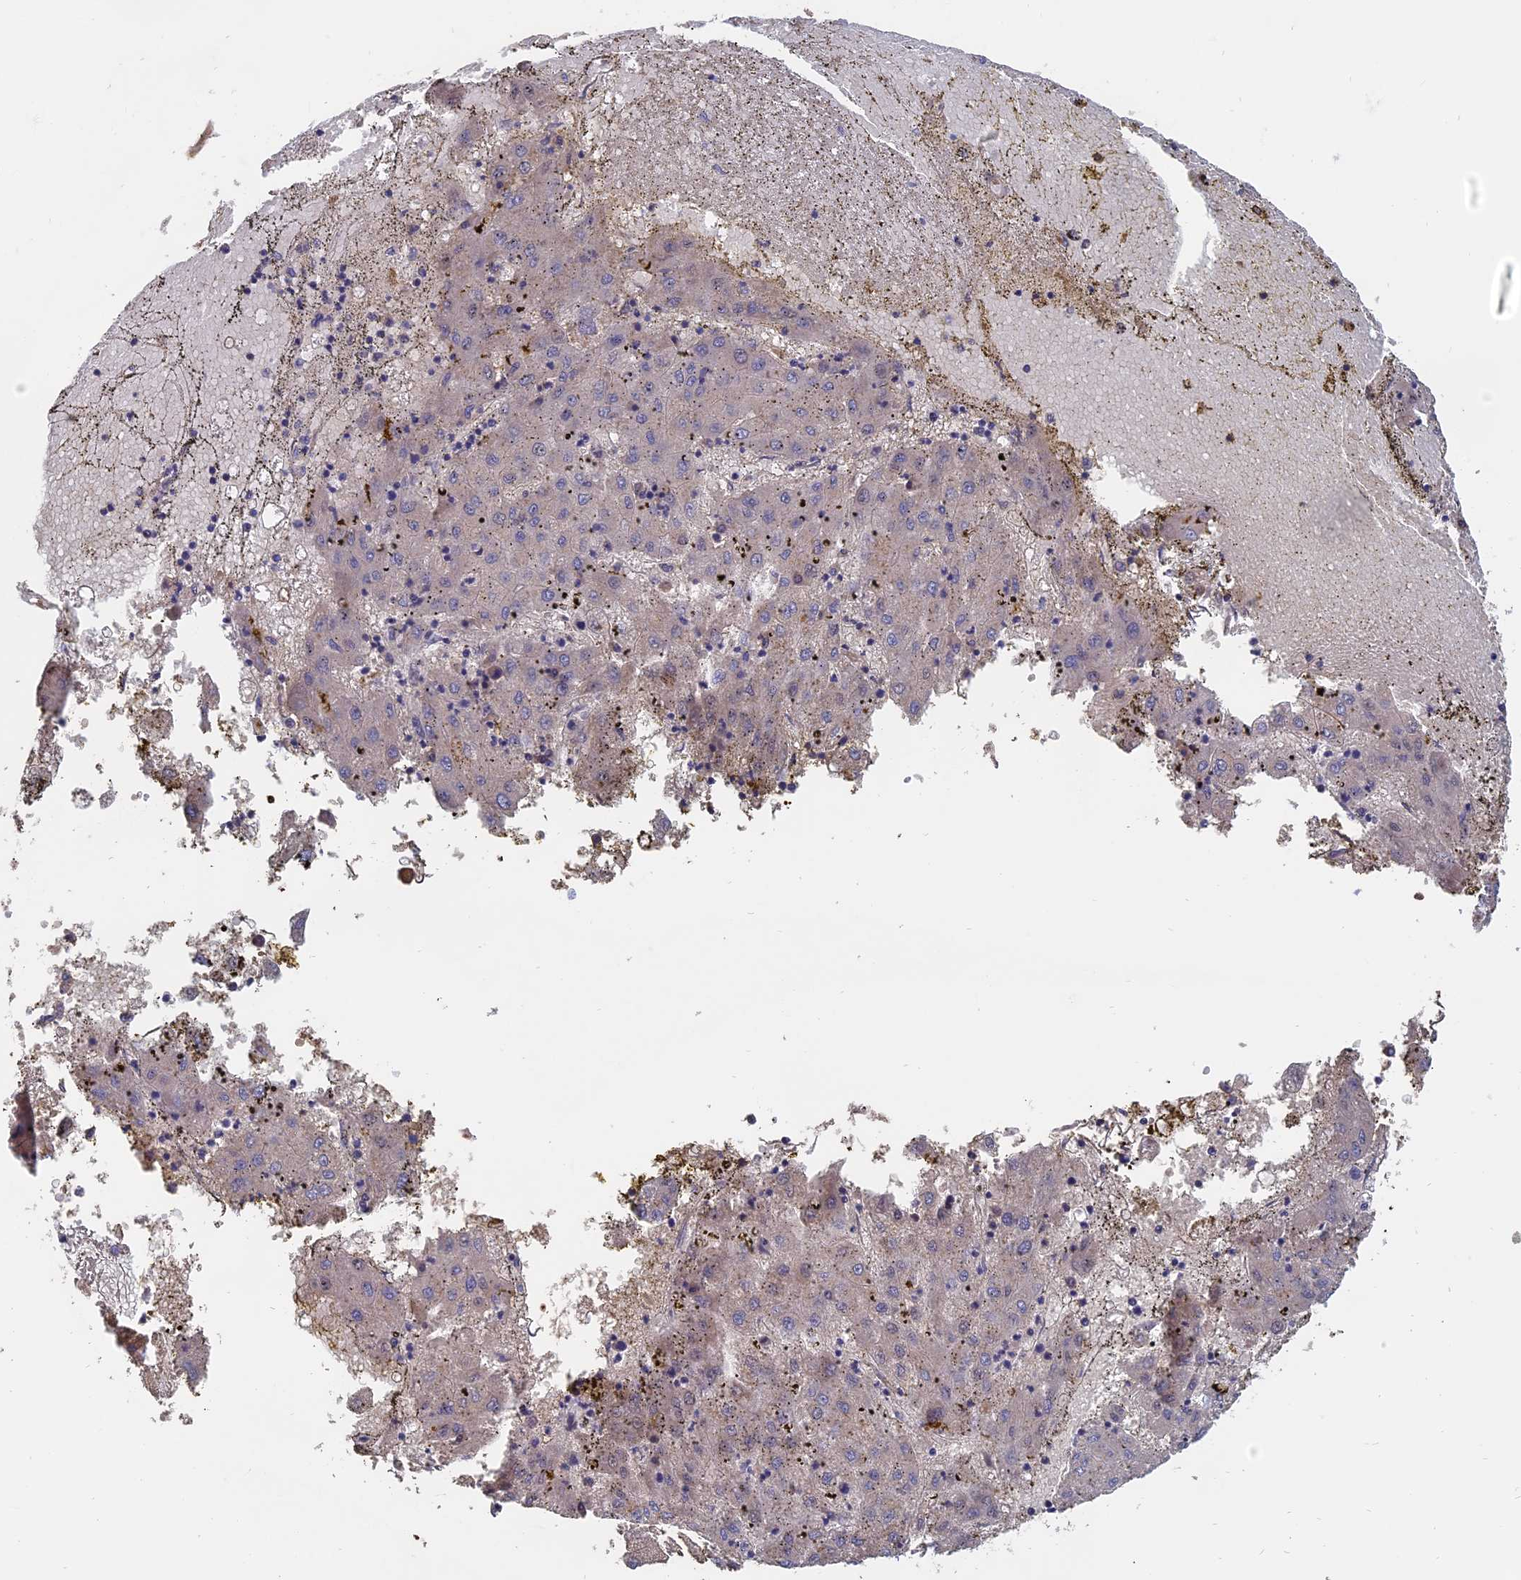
{"staining": {"intensity": "negative", "quantity": "none", "location": "none"}, "tissue": "liver cancer", "cell_type": "Tumor cells", "image_type": "cancer", "snomed": [{"axis": "morphology", "description": "Carcinoma, Hepatocellular, NOS"}, {"axis": "topography", "description": "Liver"}], "caption": "An IHC photomicrograph of hepatocellular carcinoma (liver) is shown. There is no staining in tumor cells of hepatocellular carcinoma (liver).", "gene": "SLC33A1", "patient": {"sex": "male", "age": 72}}